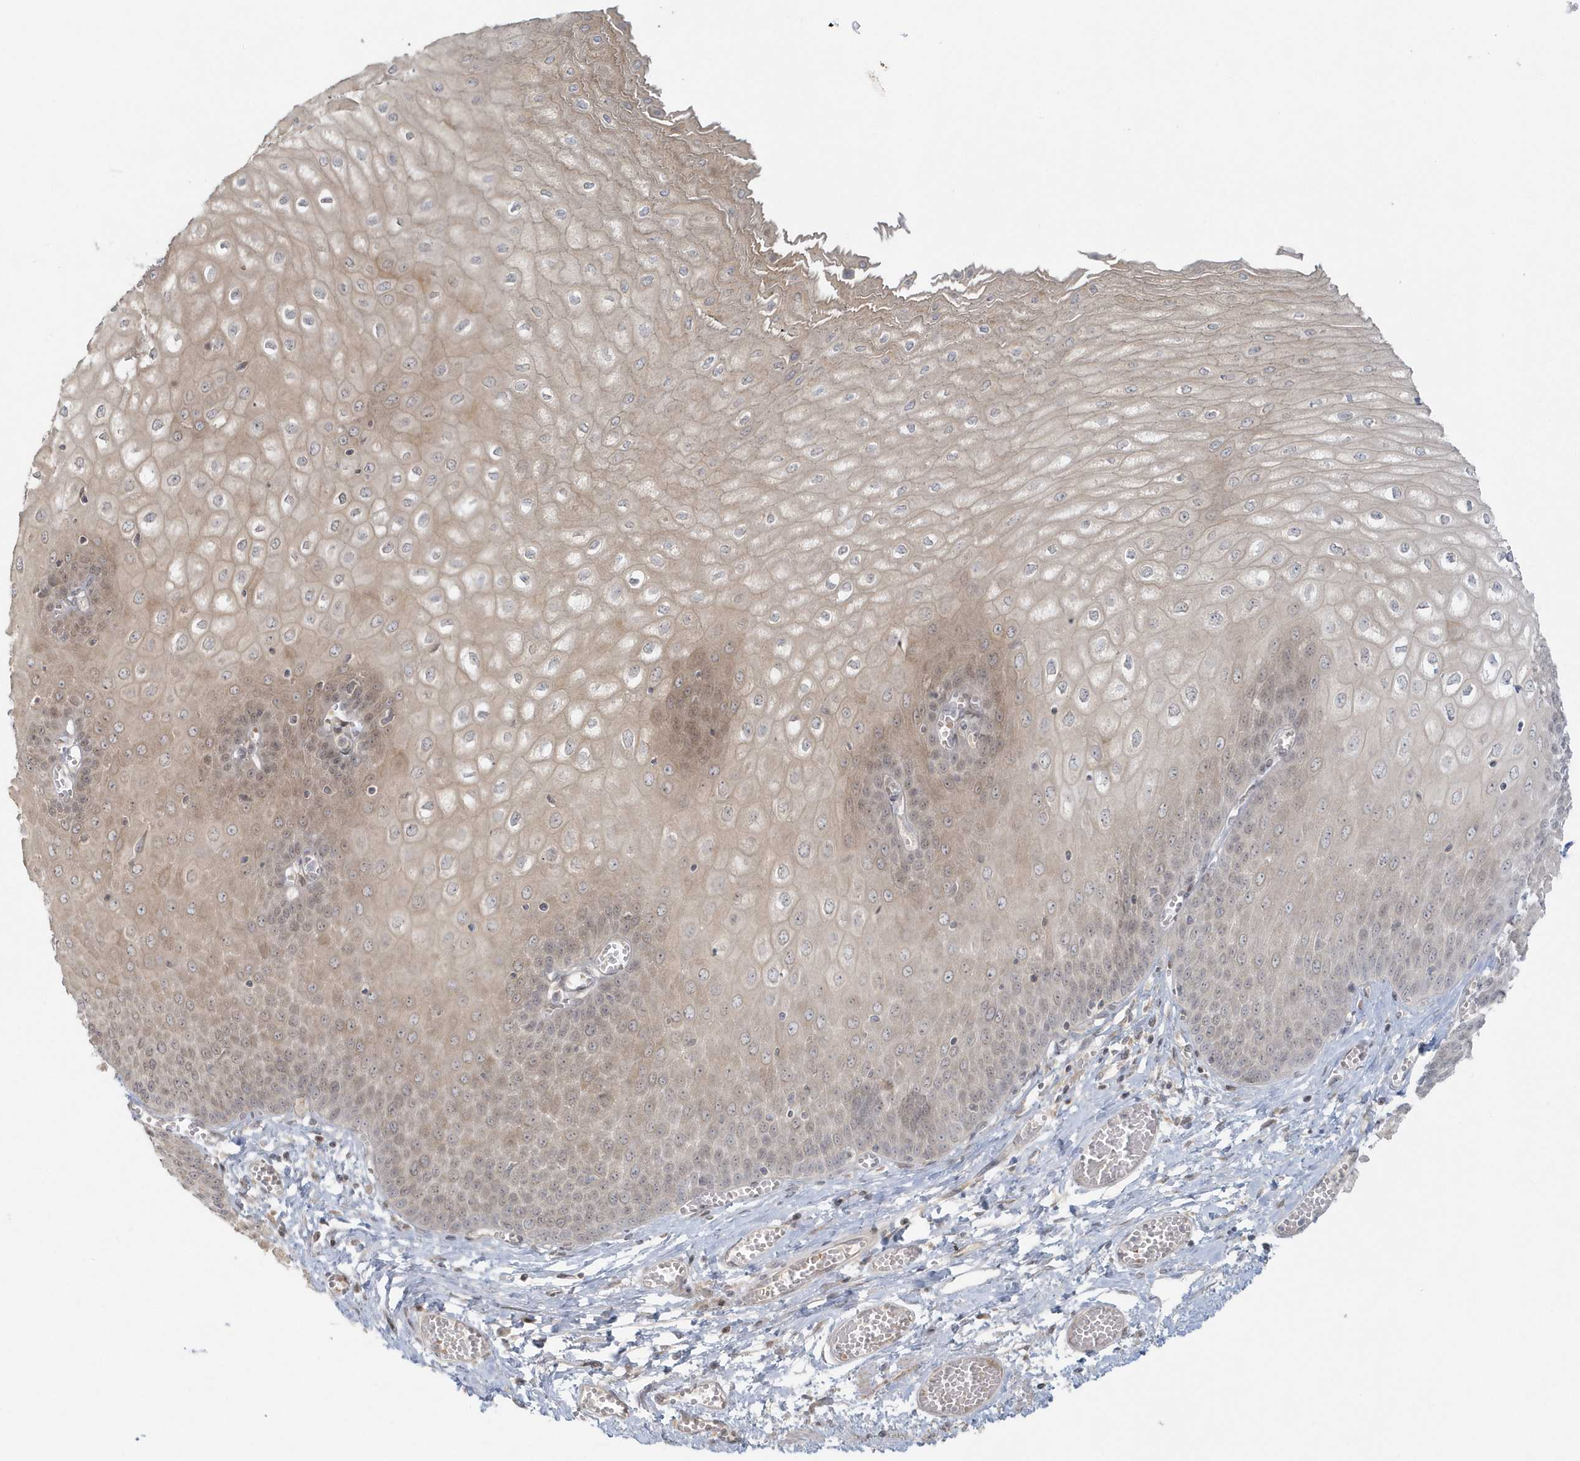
{"staining": {"intensity": "moderate", "quantity": "25%-75%", "location": "cytoplasmic/membranous,nuclear"}, "tissue": "esophagus", "cell_type": "Squamous epithelial cells", "image_type": "normal", "snomed": [{"axis": "morphology", "description": "Normal tissue, NOS"}, {"axis": "topography", "description": "Esophagus"}], "caption": "Immunohistochemistry (IHC) histopathology image of normal esophagus: esophagus stained using IHC shows medium levels of moderate protein expression localized specifically in the cytoplasmic/membranous,nuclear of squamous epithelial cells, appearing as a cytoplasmic/membranous,nuclear brown color.", "gene": "BLTP3A", "patient": {"sex": "male", "age": 60}}